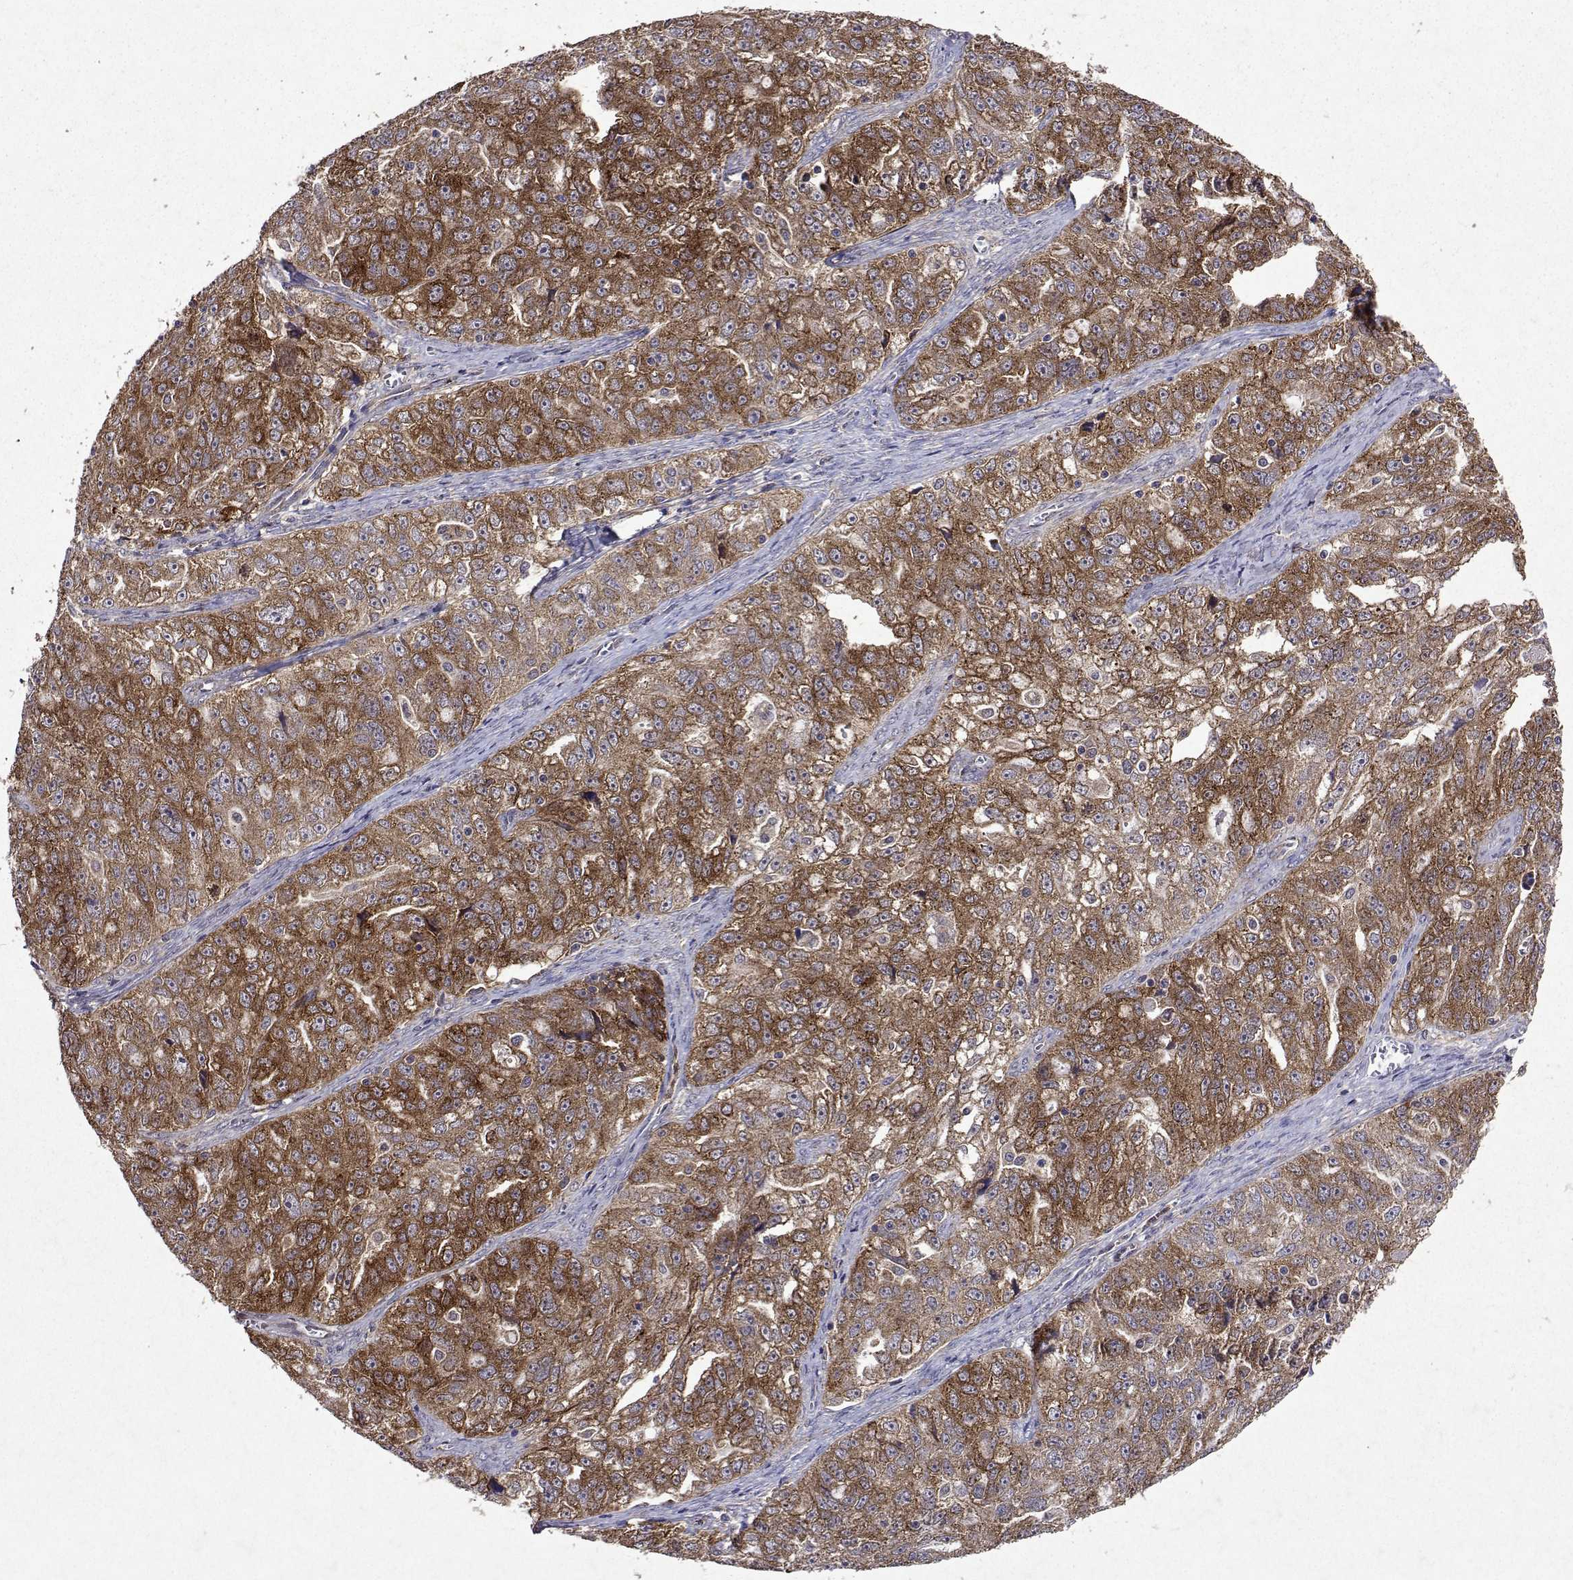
{"staining": {"intensity": "moderate", "quantity": ">75%", "location": "cytoplasmic/membranous"}, "tissue": "ovarian cancer", "cell_type": "Tumor cells", "image_type": "cancer", "snomed": [{"axis": "morphology", "description": "Cystadenocarcinoma, serous, NOS"}, {"axis": "topography", "description": "Ovary"}], "caption": "Ovarian serous cystadenocarcinoma tissue shows moderate cytoplasmic/membranous staining in about >75% of tumor cells, visualized by immunohistochemistry.", "gene": "TARBP2", "patient": {"sex": "female", "age": 51}}